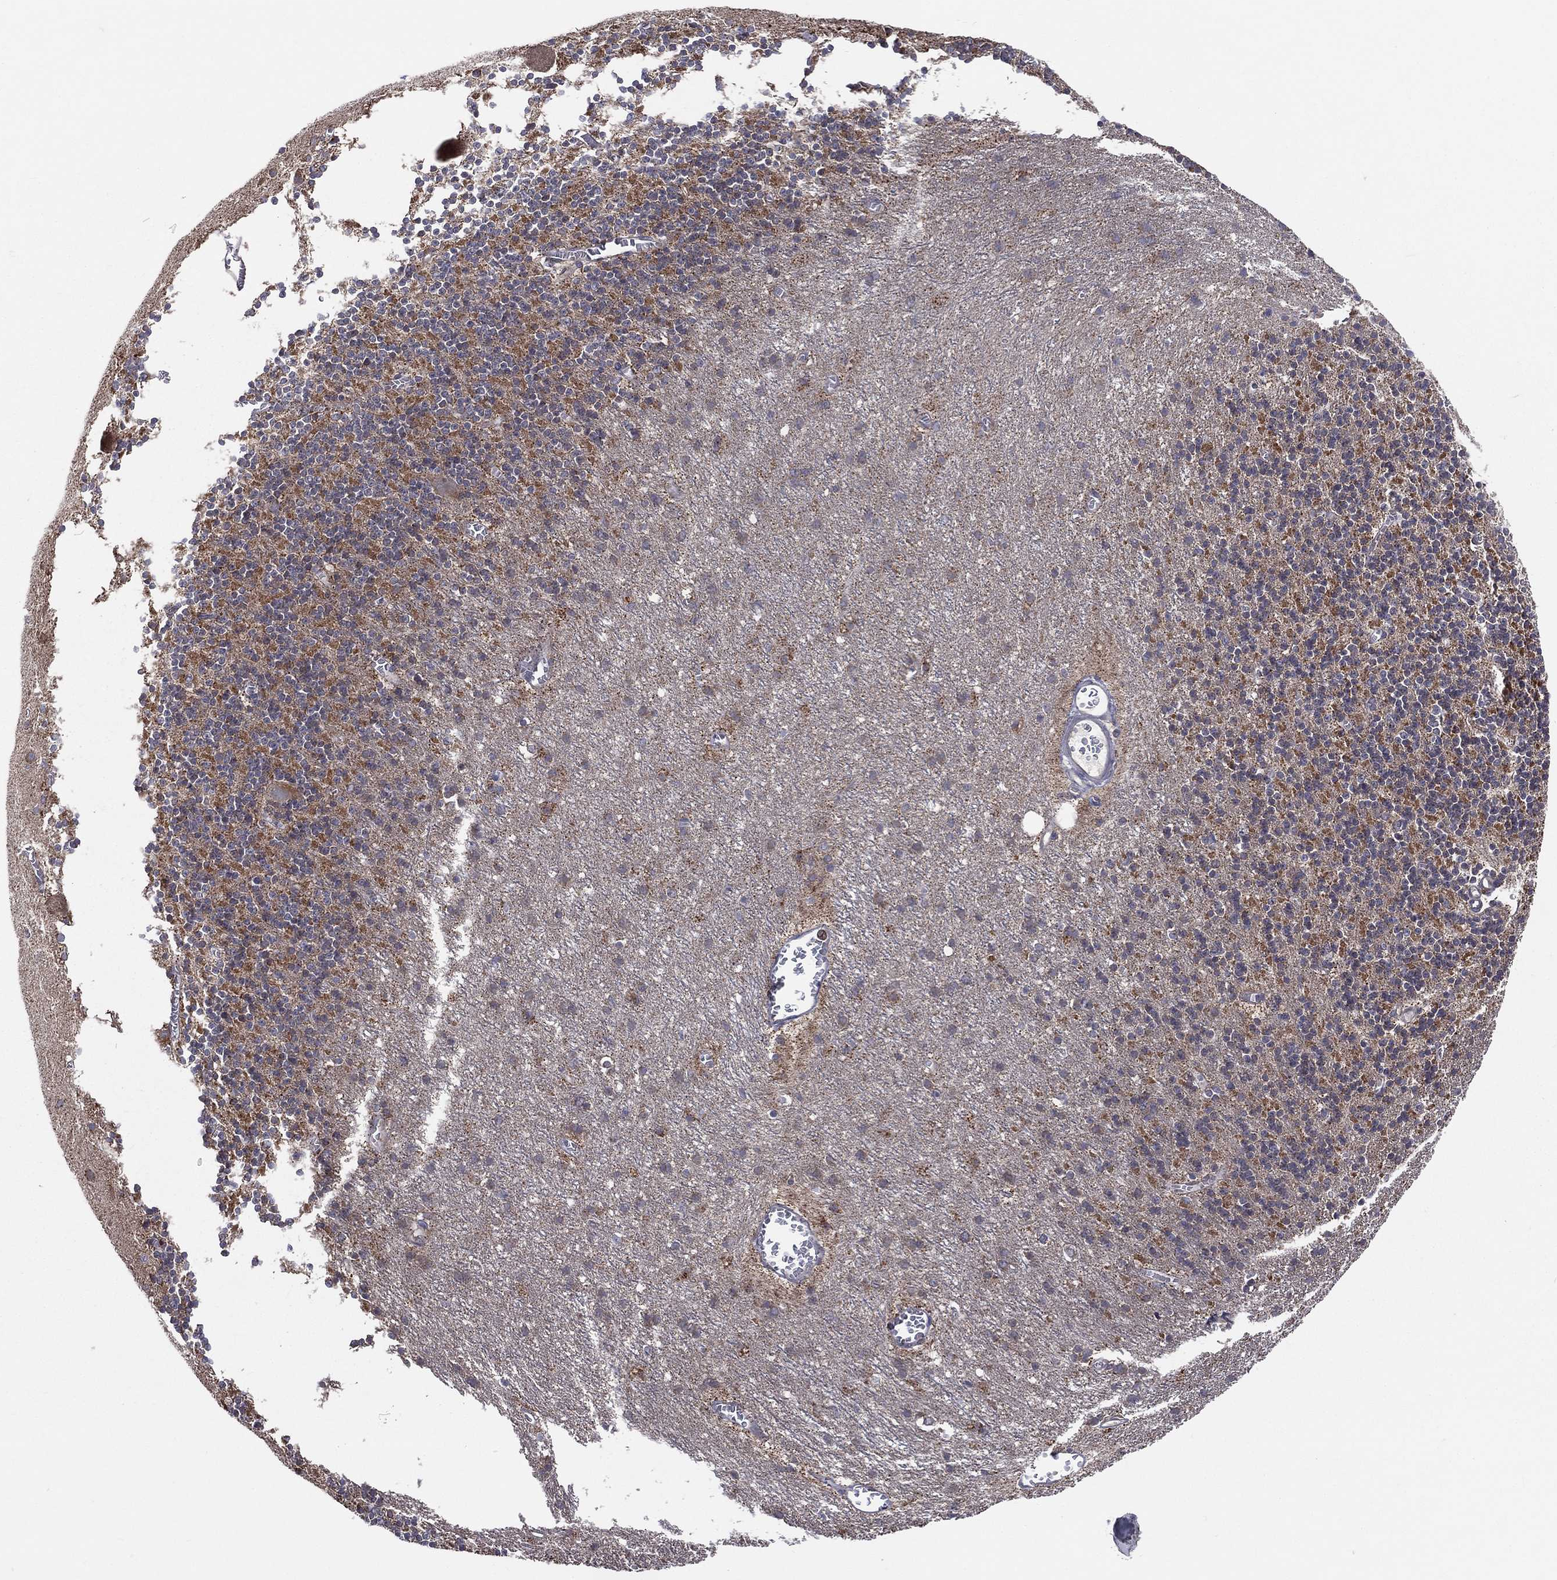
{"staining": {"intensity": "negative", "quantity": "none", "location": "none"}, "tissue": "cerebellum", "cell_type": "Cells in granular layer", "image_type": "normal", "snomed": [{"axis": "morphology", "description": "Normal tissue, NOS"}, {"axis": "topography", "description": "Cerebellum"}], "caption": "This histopathology image is of benign cerebellum stained with IHC to label a protein in brown with the nuclei are counter-stained blue. There is no staining in cells in granular layer. (DAB (3,3'-diaminobenzidine) IHC, high magnification).", "gene": "STARD3", "patient": {"sex": "male", "age": 70}}